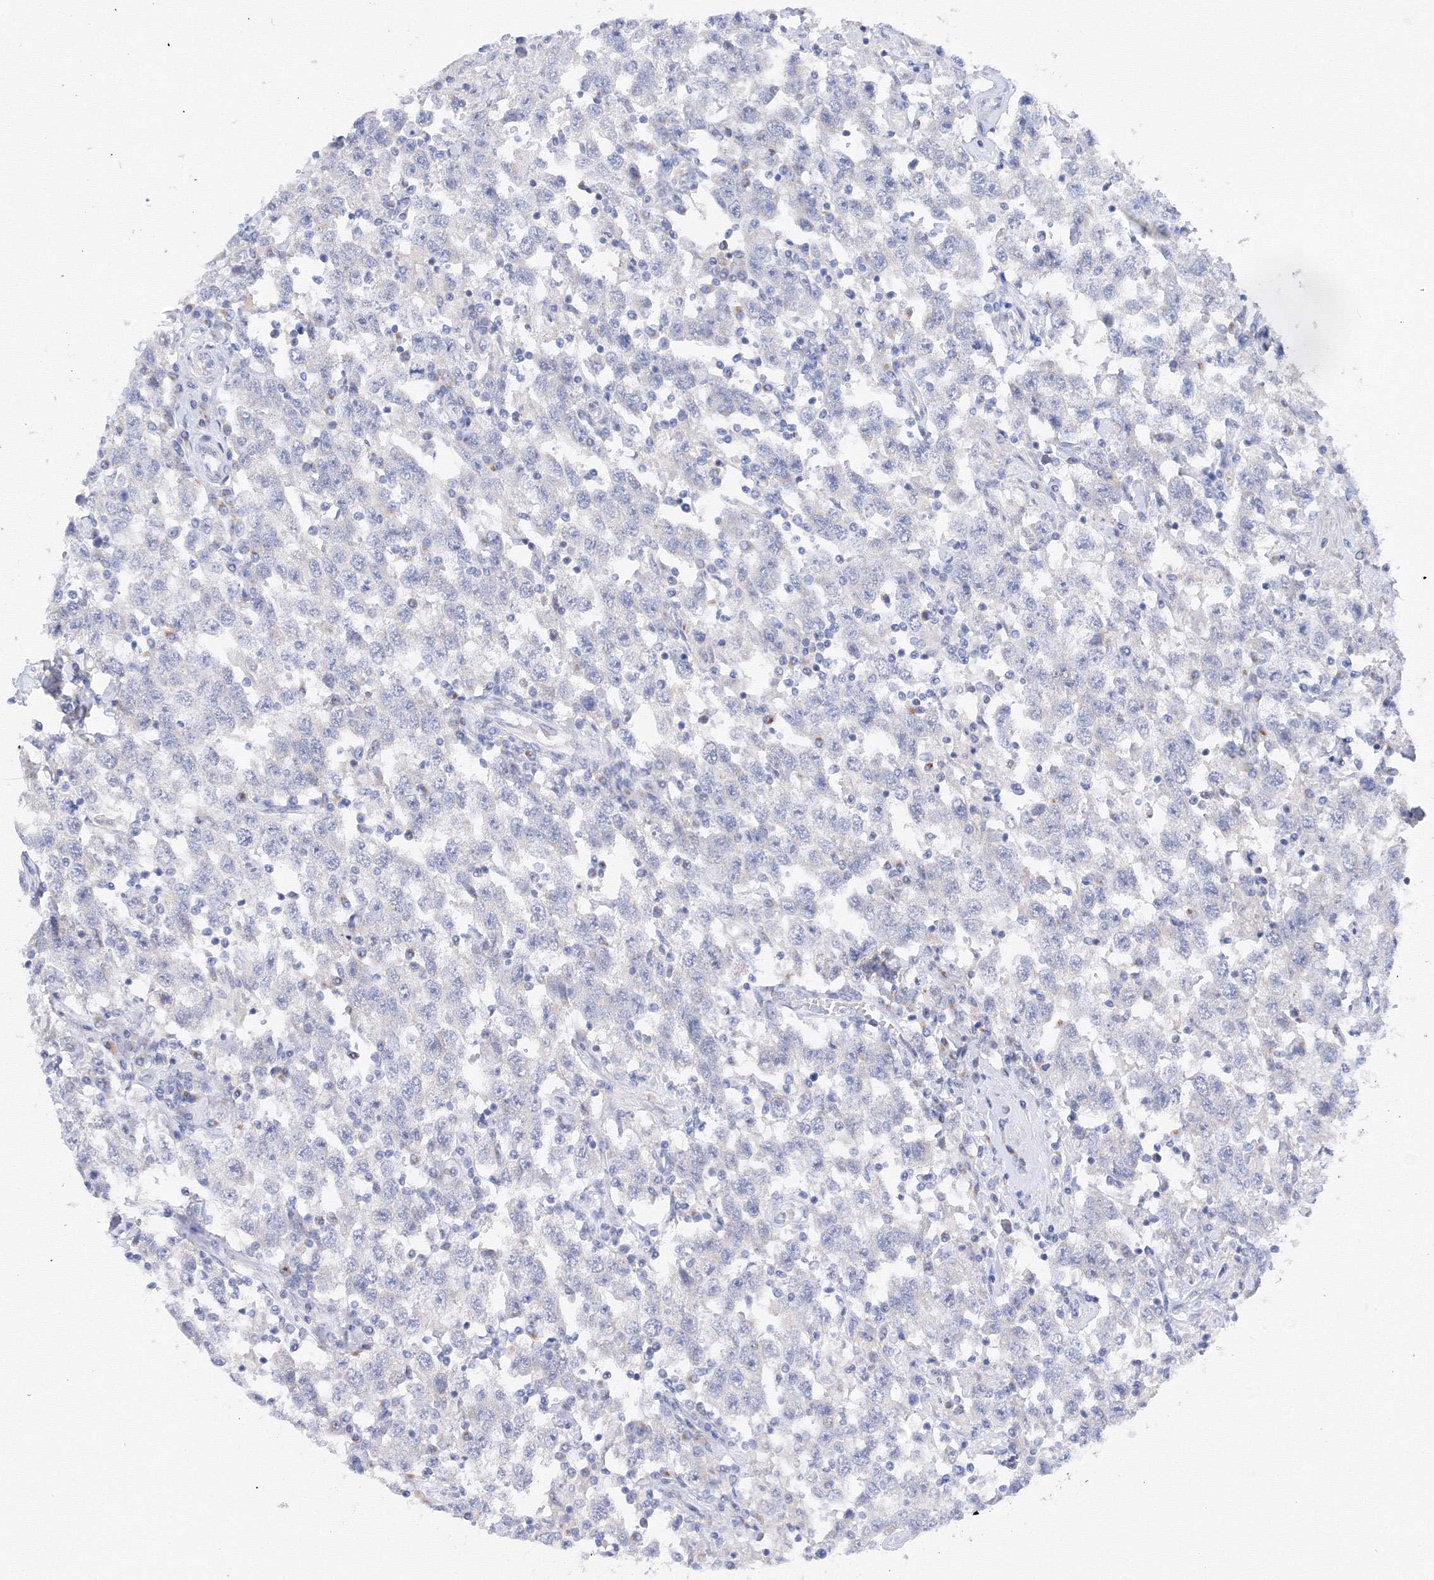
{"staining": {"intensity": "negative", "quantity": "none", "location": "none"}, "tissue": "testis cancer", "cell_type": "Tumor cells", "image_type": "cancer", "snomed": [{"axis": "morphology", "description": "Seminoma, NOS"}, {"axis": "topography", "description": "Testis"}], "caption": "DAB immunohistochemical staining of testis seminoma shows no significant expression in tumor cells.", "gene": "TAMM41", "patient": {"sex": "male", "age": 41}}